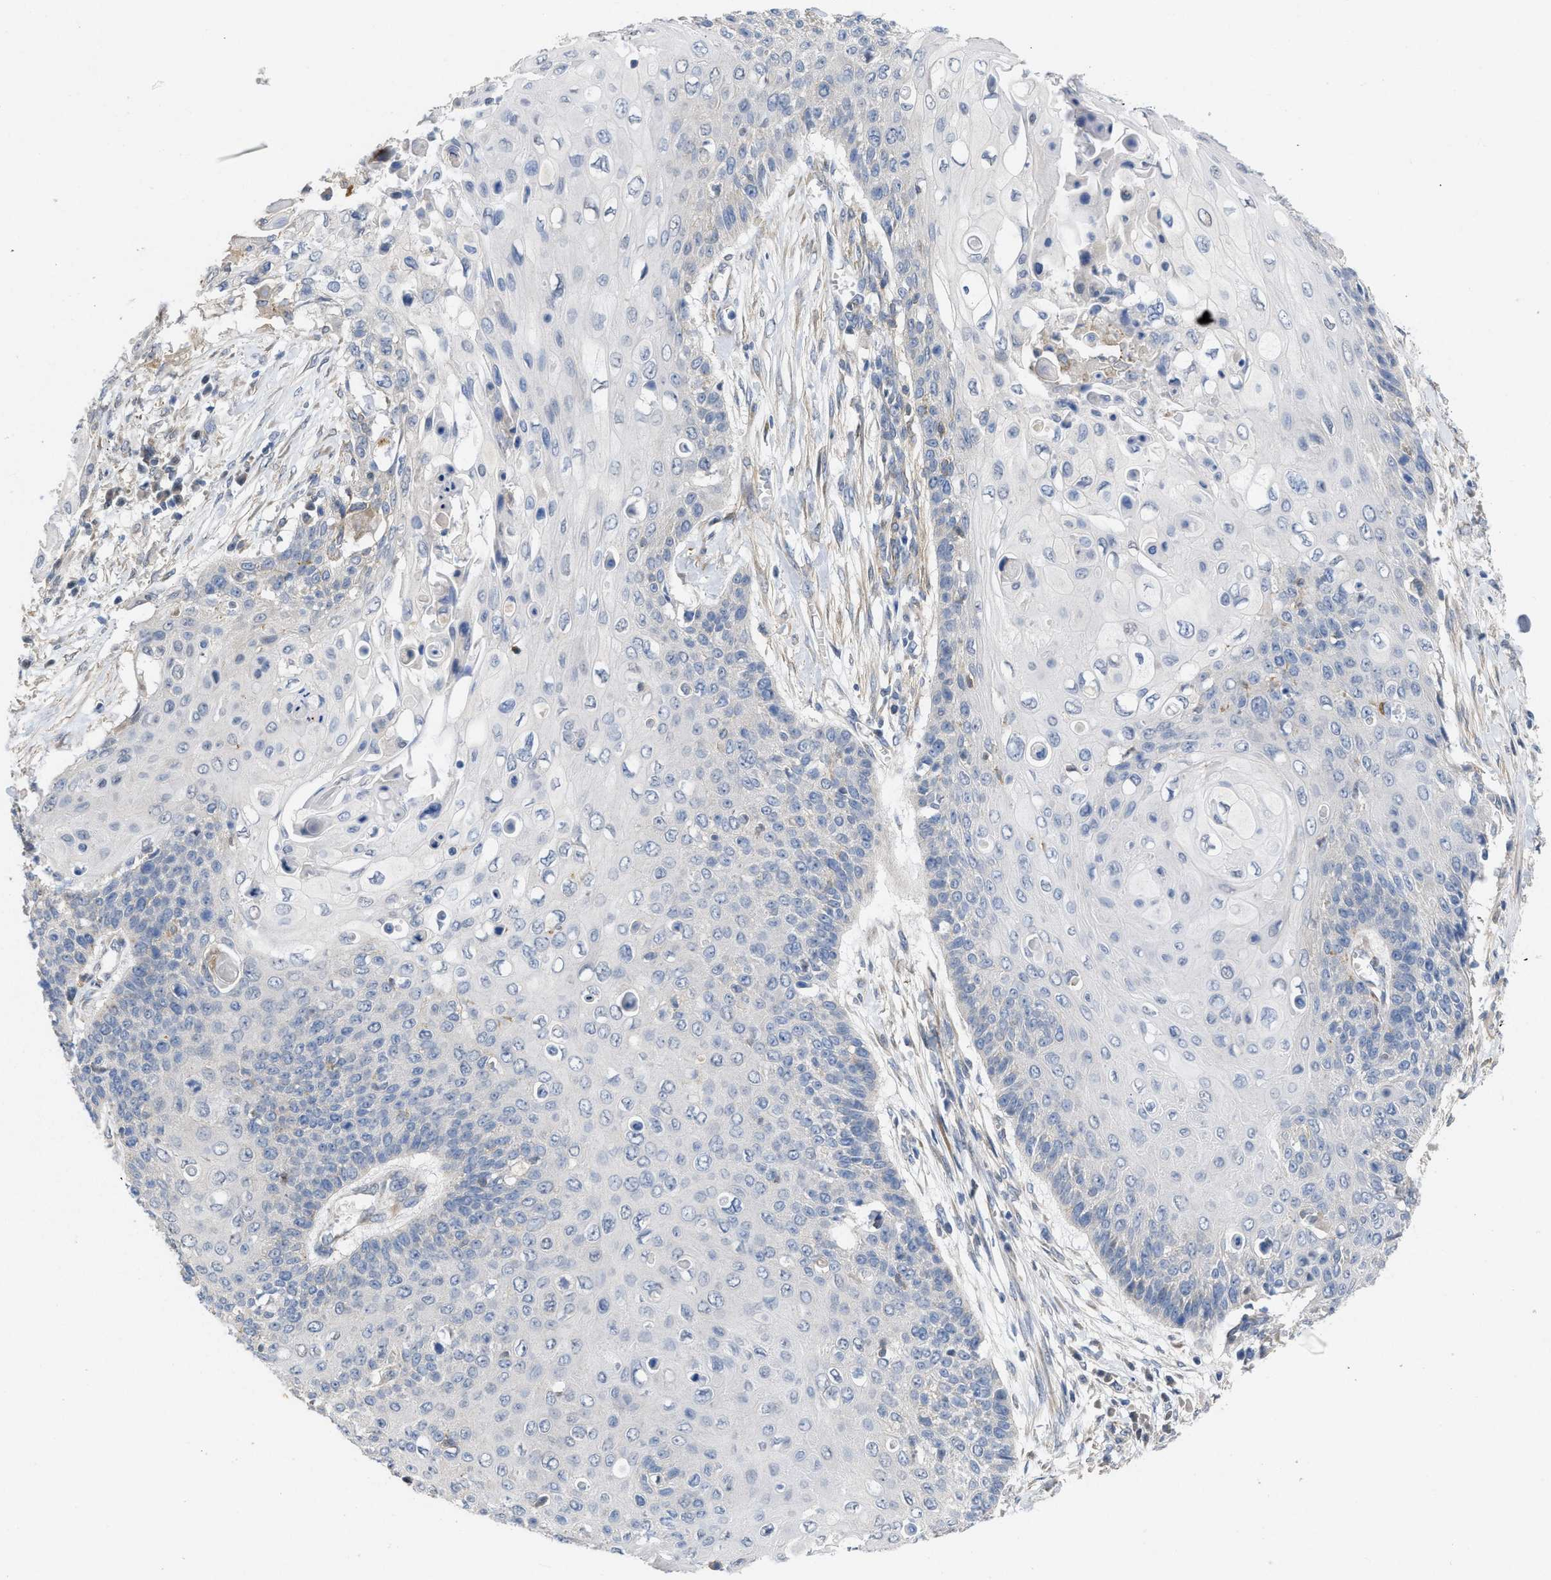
{"staining": {"intensity": "negative", "quantity": "none", "location": "none"}, "tissue": "cervical cancer", "cell_type": "Tumor cells", "image_type": "cancer", "snomed": [{"axis": "morphology", "description": "Squamous cell carcinoma, NOS"}, {"axis": "topography", "description": "Cervix"}], "caption": "Immunohistochemistry (IHC) image of human cervical cancer (squamous cell carcinoma) stained for a protein (brown), which reveals no positivity in tumor cells.", "gene": "TMEM131", "patient": {"sex": "female", "age": 39}}